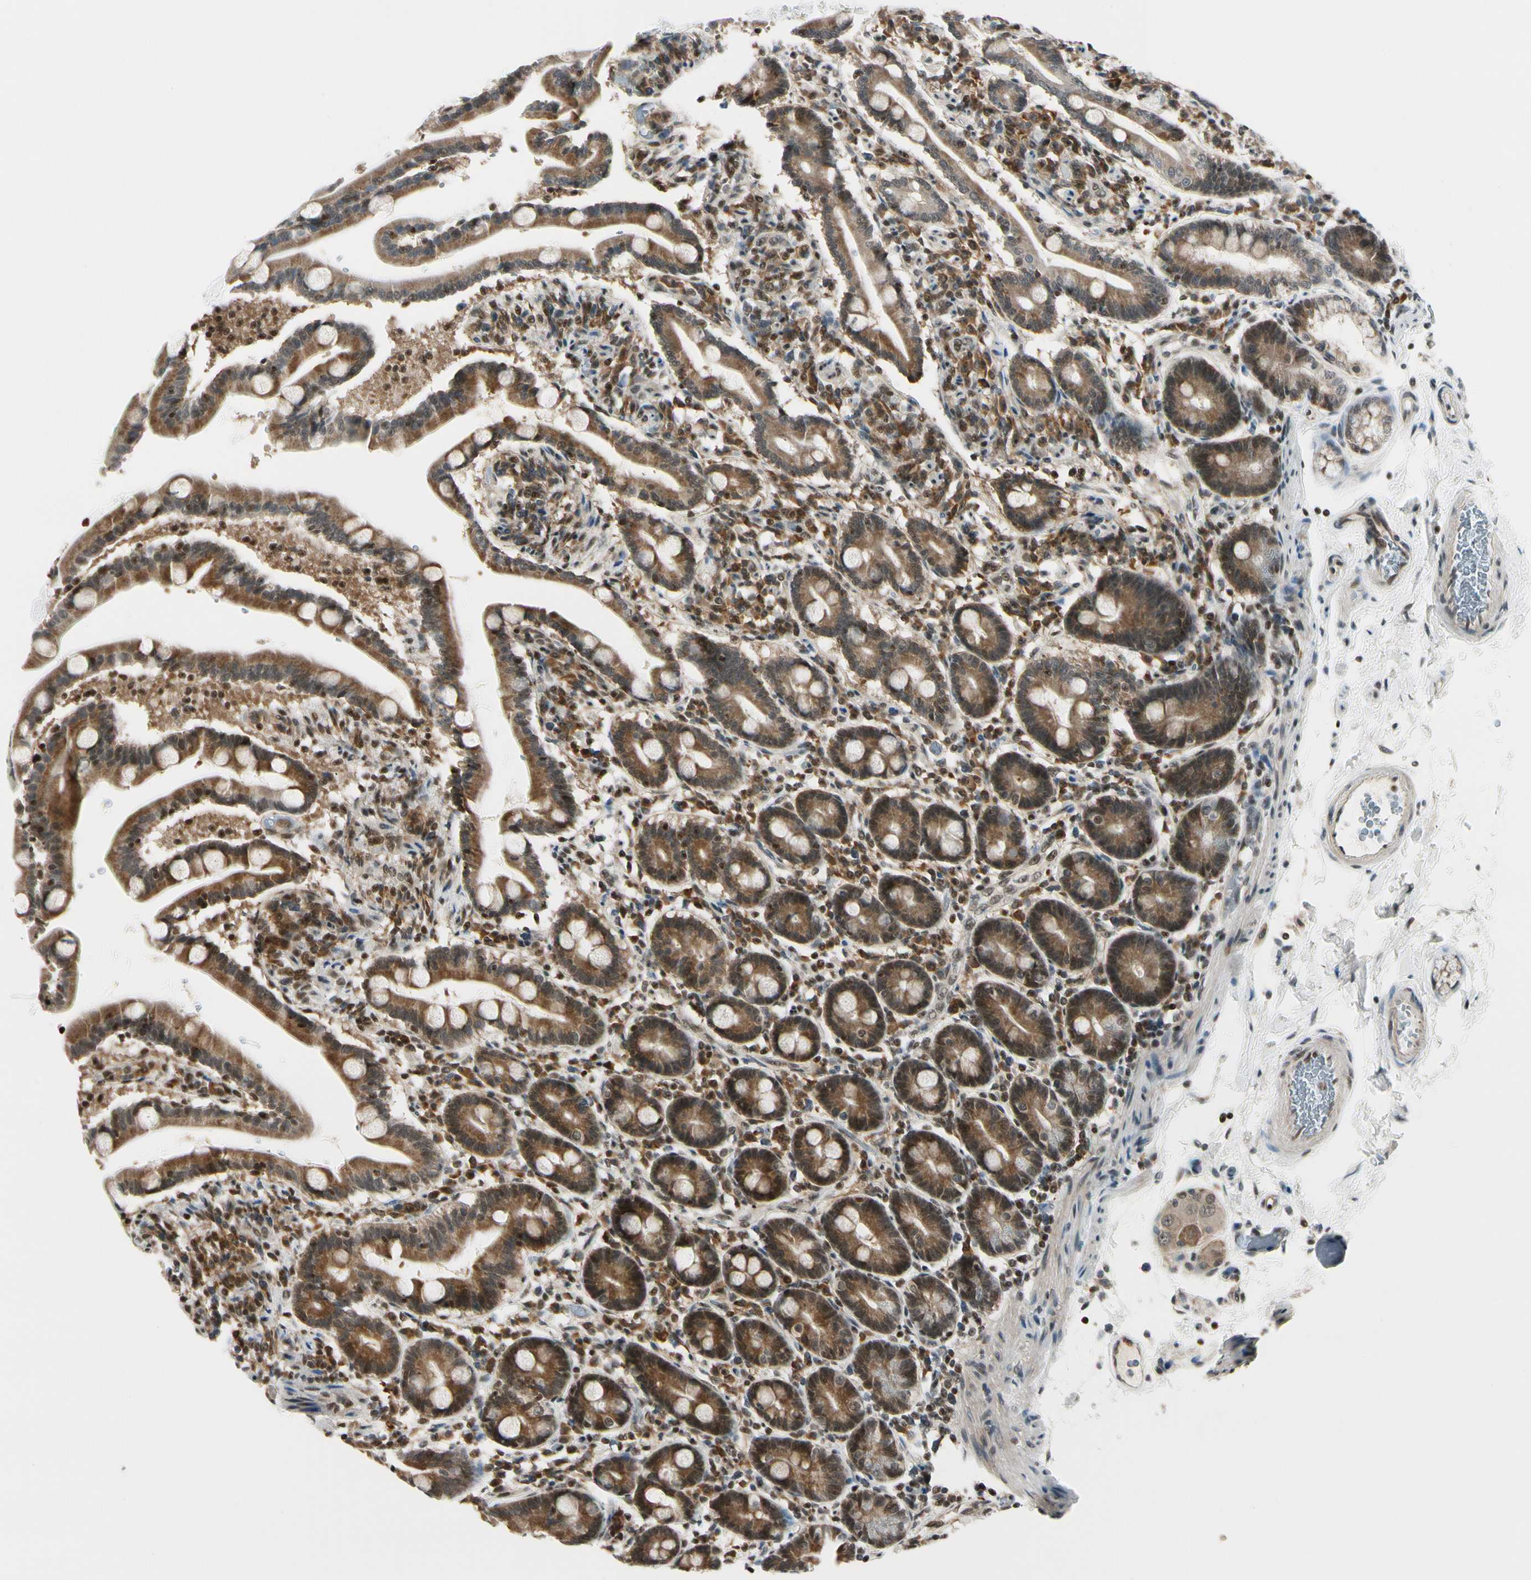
{"staining": {"intensity": "strong", "quantity": ">75%", "location": "cytoplasmic/membranous,nuclear"}, "tissue": "duodenum", "cell_type": "Glandular cells", "image_type": "normal", "snomed": [{"axis": "morphology", "description": "Normal tissue, NOS"}, {"axis": "topography", "description": "Duodenum"}], "caption": "Immunohistochemistry (IHC) image of normal duodenum: duodenum stained using IHC displays high levels of strong protein expression localized specifically in the cytoplasmic/membranous,nuclear of glandular cells, appearing as a cytoplasmic/membranous,nuclear brown color.", "gene": "DAXX", "patient": {"sex": "male", "age": 54}}